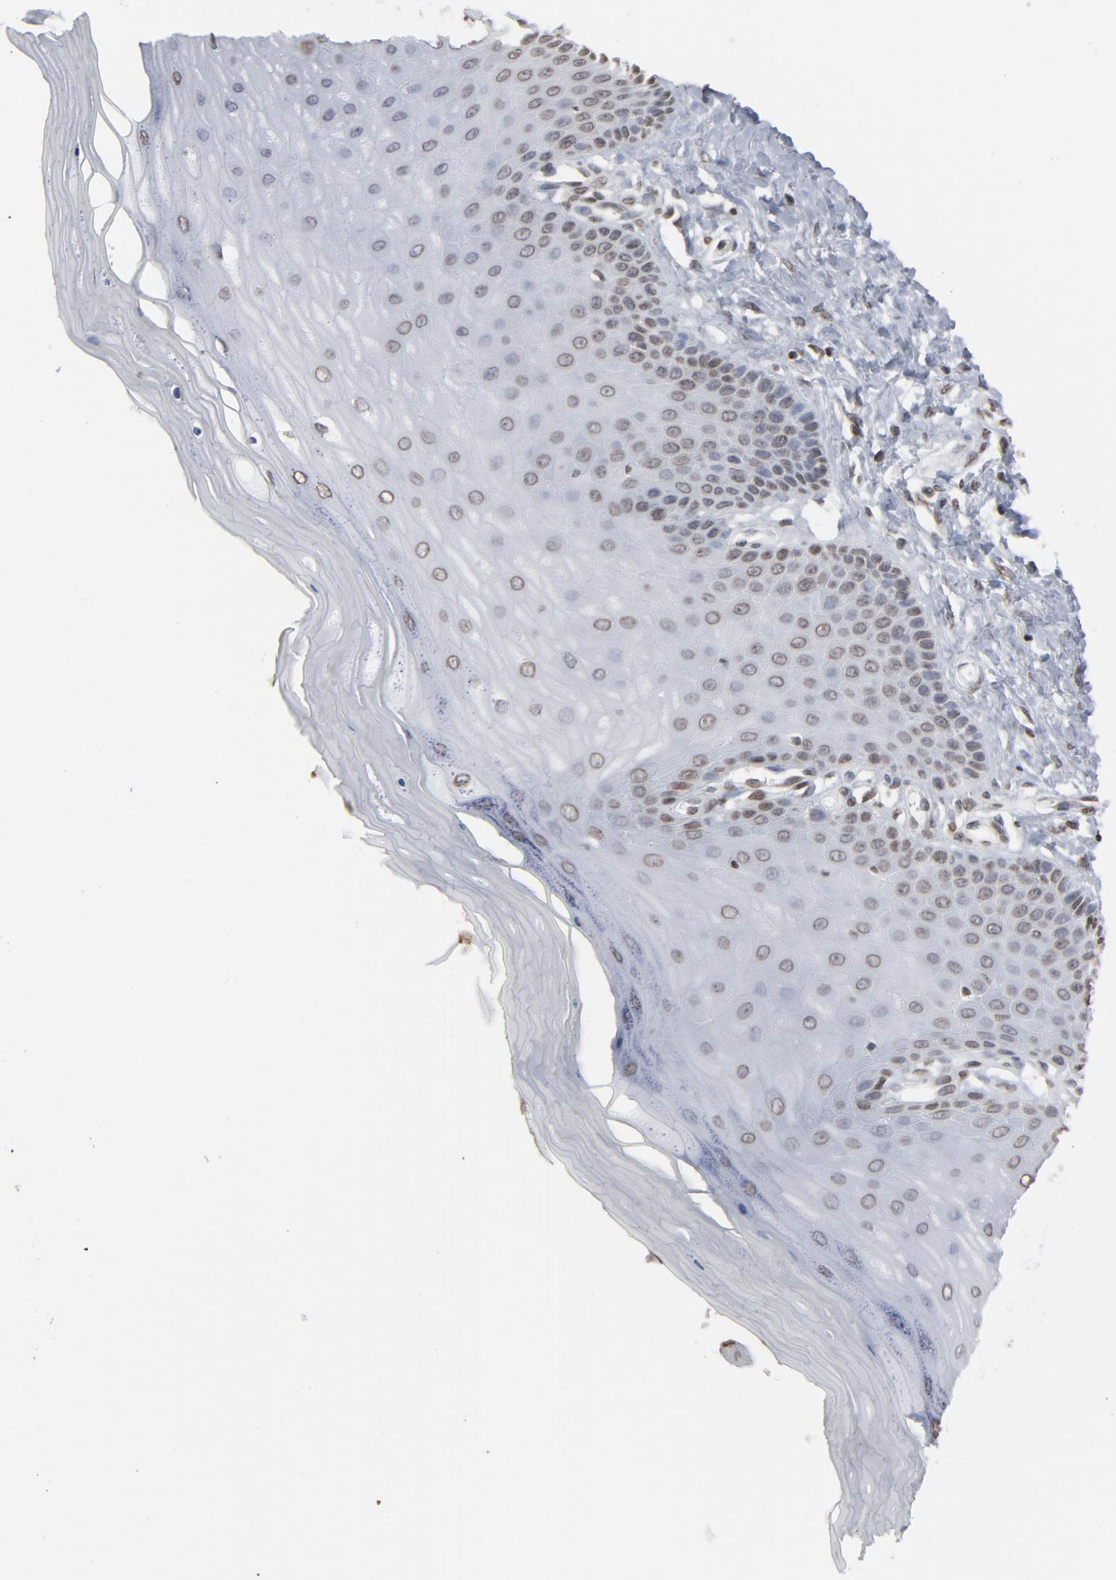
{"staining": {"intensity": "strong", "quantity": ">75%", "location": "nuclear"}, "tissue": "cervix", "cell_type": "Glandular cells", "image_type": "normal", "snomed": [{"axis": "morphology", "description": "Normal tissue, NOS"}, {"axis": "topography", "description": "Cervix"}], "caption": "IHC photomicrograph of benign cervix: human cervix stained using IHC reveals high levels of strong protein expression localized specifically in the nuclear of glandular cells, appearing as a nuclear brown color.", "gene": "H2AC12", "patient": {"sex": "female", "age": 55}}